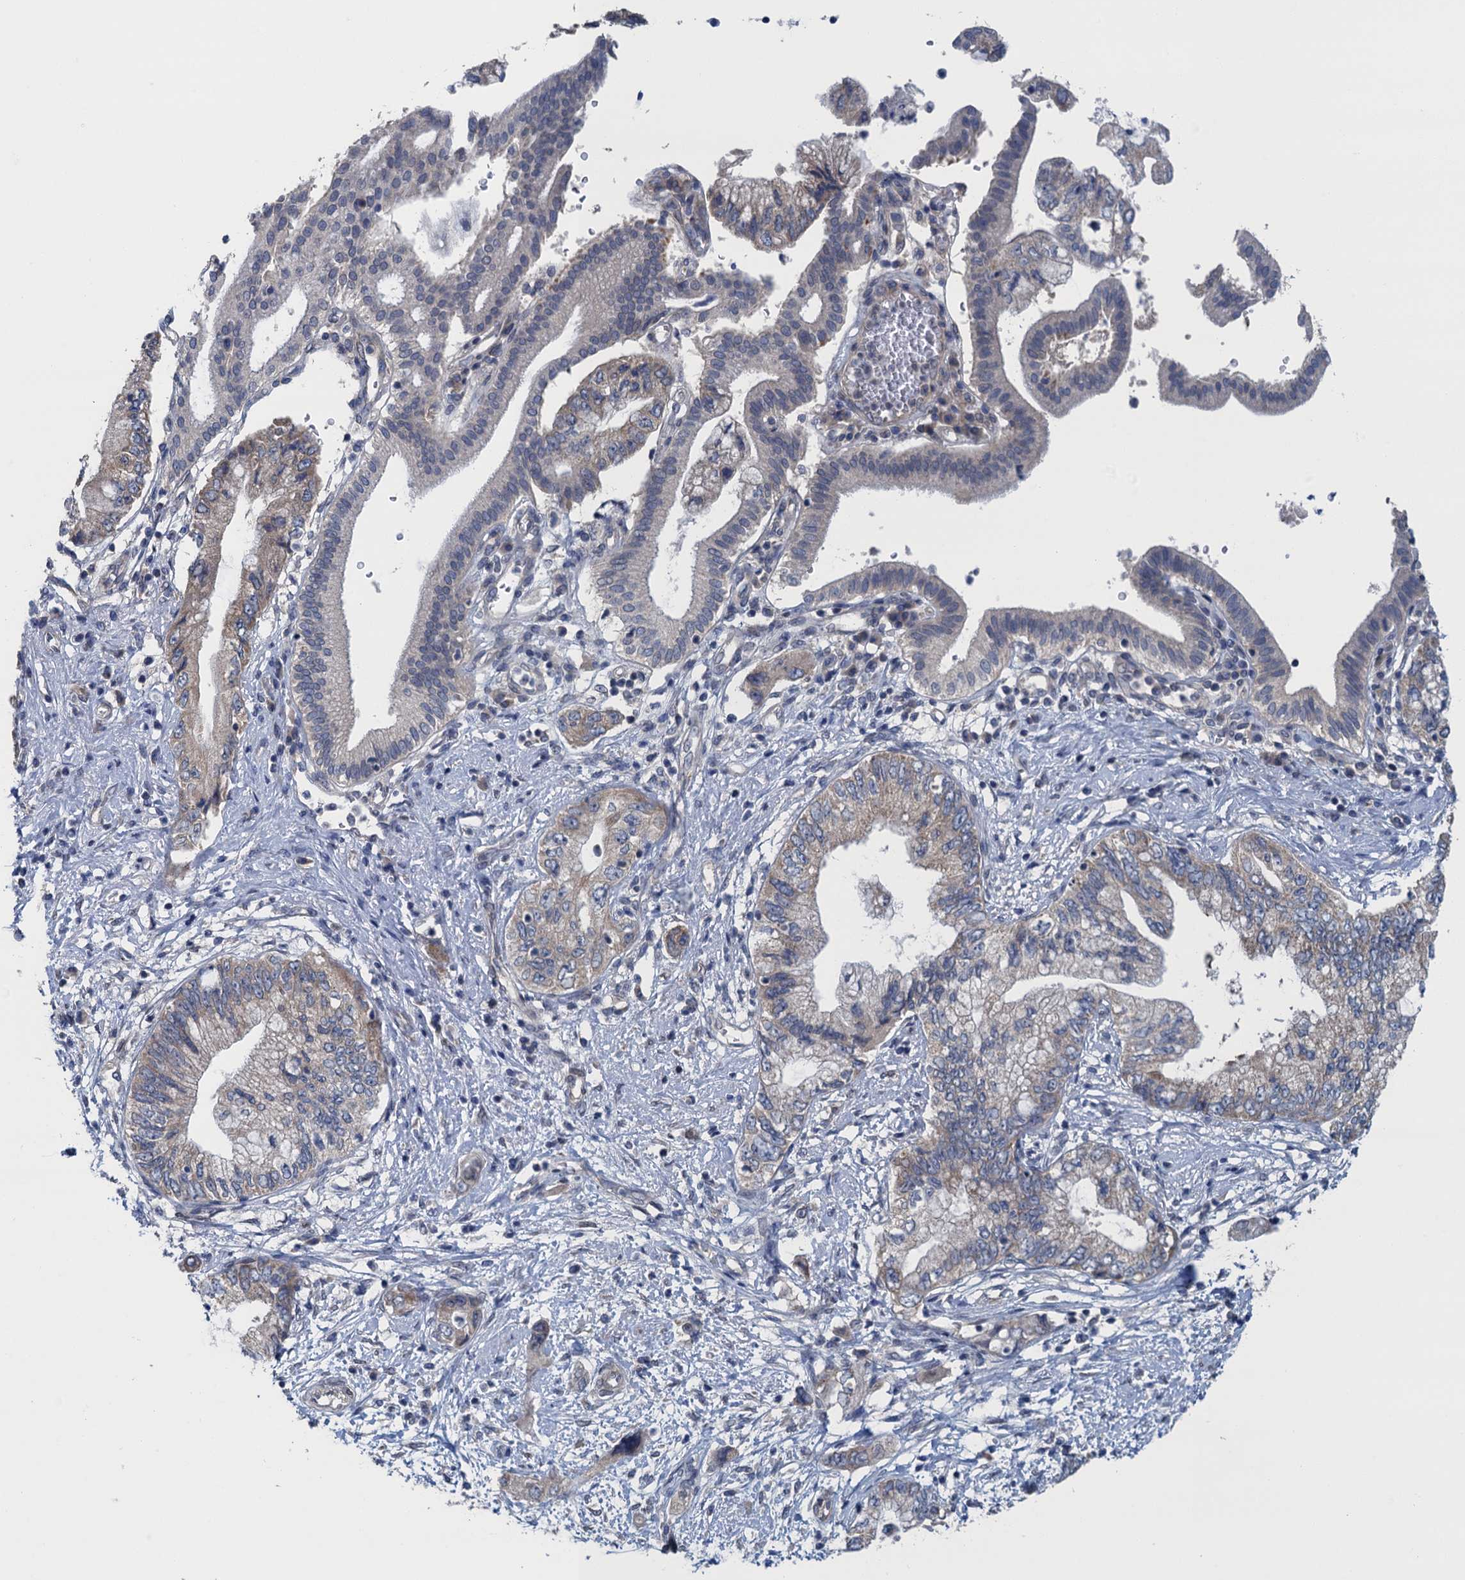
{"staining": {"intensity": "weak", "quantity": "25%-75%", "location": "cytoplasmic/membranous"}, "tissue": "pancreatic cancer", "cell_type": "Tumor cells", "image_type": "cancer", "snomed": [{"axis": "morphology", "description": "Adenocarcinoma, NOS"}, {"axis": "topography", "description": "Pancreas"}], "caption": "High-magnification brightfield microscopy of pancreatic cancer stained with DAB (brown) and counterstained with hematoxylin (blue). tumor cells exhibit weak cytoplasmic/membranous positivity is present in approximately25%-75% of cells.", "gene": "CTU2", "patient": {"sex": "female", "age": 73}}